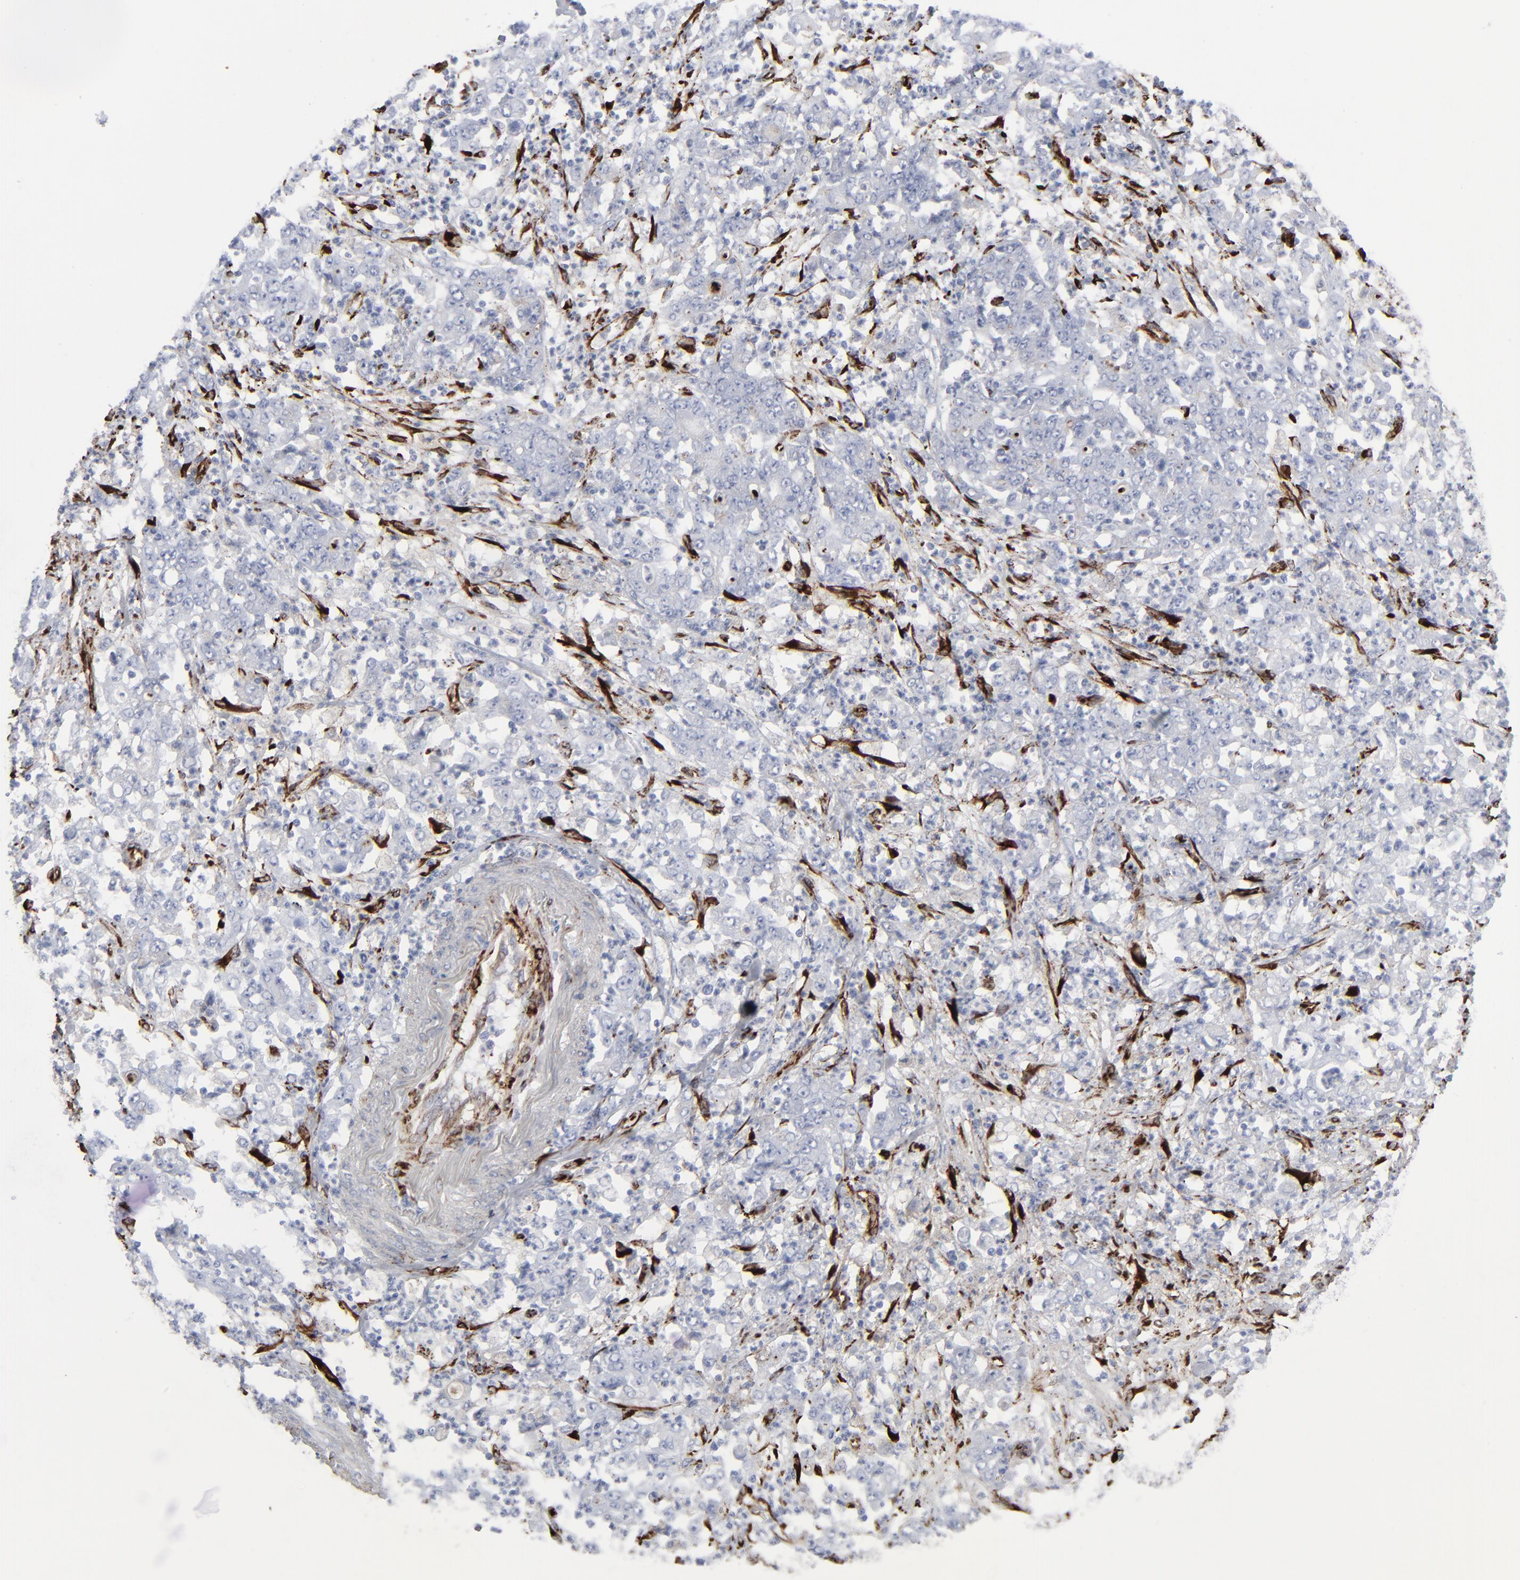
{"staining": {"intensity": "negative", "quantity": "none", "location": "none"}, "tissue": "stomach cancer", "cell_type": "Tumor cells", "image_type": "cancer", "snomed": [{"axis": "morphology", "description": "Adenocarcinoma, NOS"}, {"axis": "topography", "description": "Stomach, lower"}], "caption": "Immunohistochemistry (IHC) of human stomach cancer shows no positivity in tumor cells. (Stains: DAB IHC with hematoxylin counter stain, Microscopy: brightfield microscopy at high magnification).", "gene": "SPARC", "patient": {"sex": "female", "age": 71}}